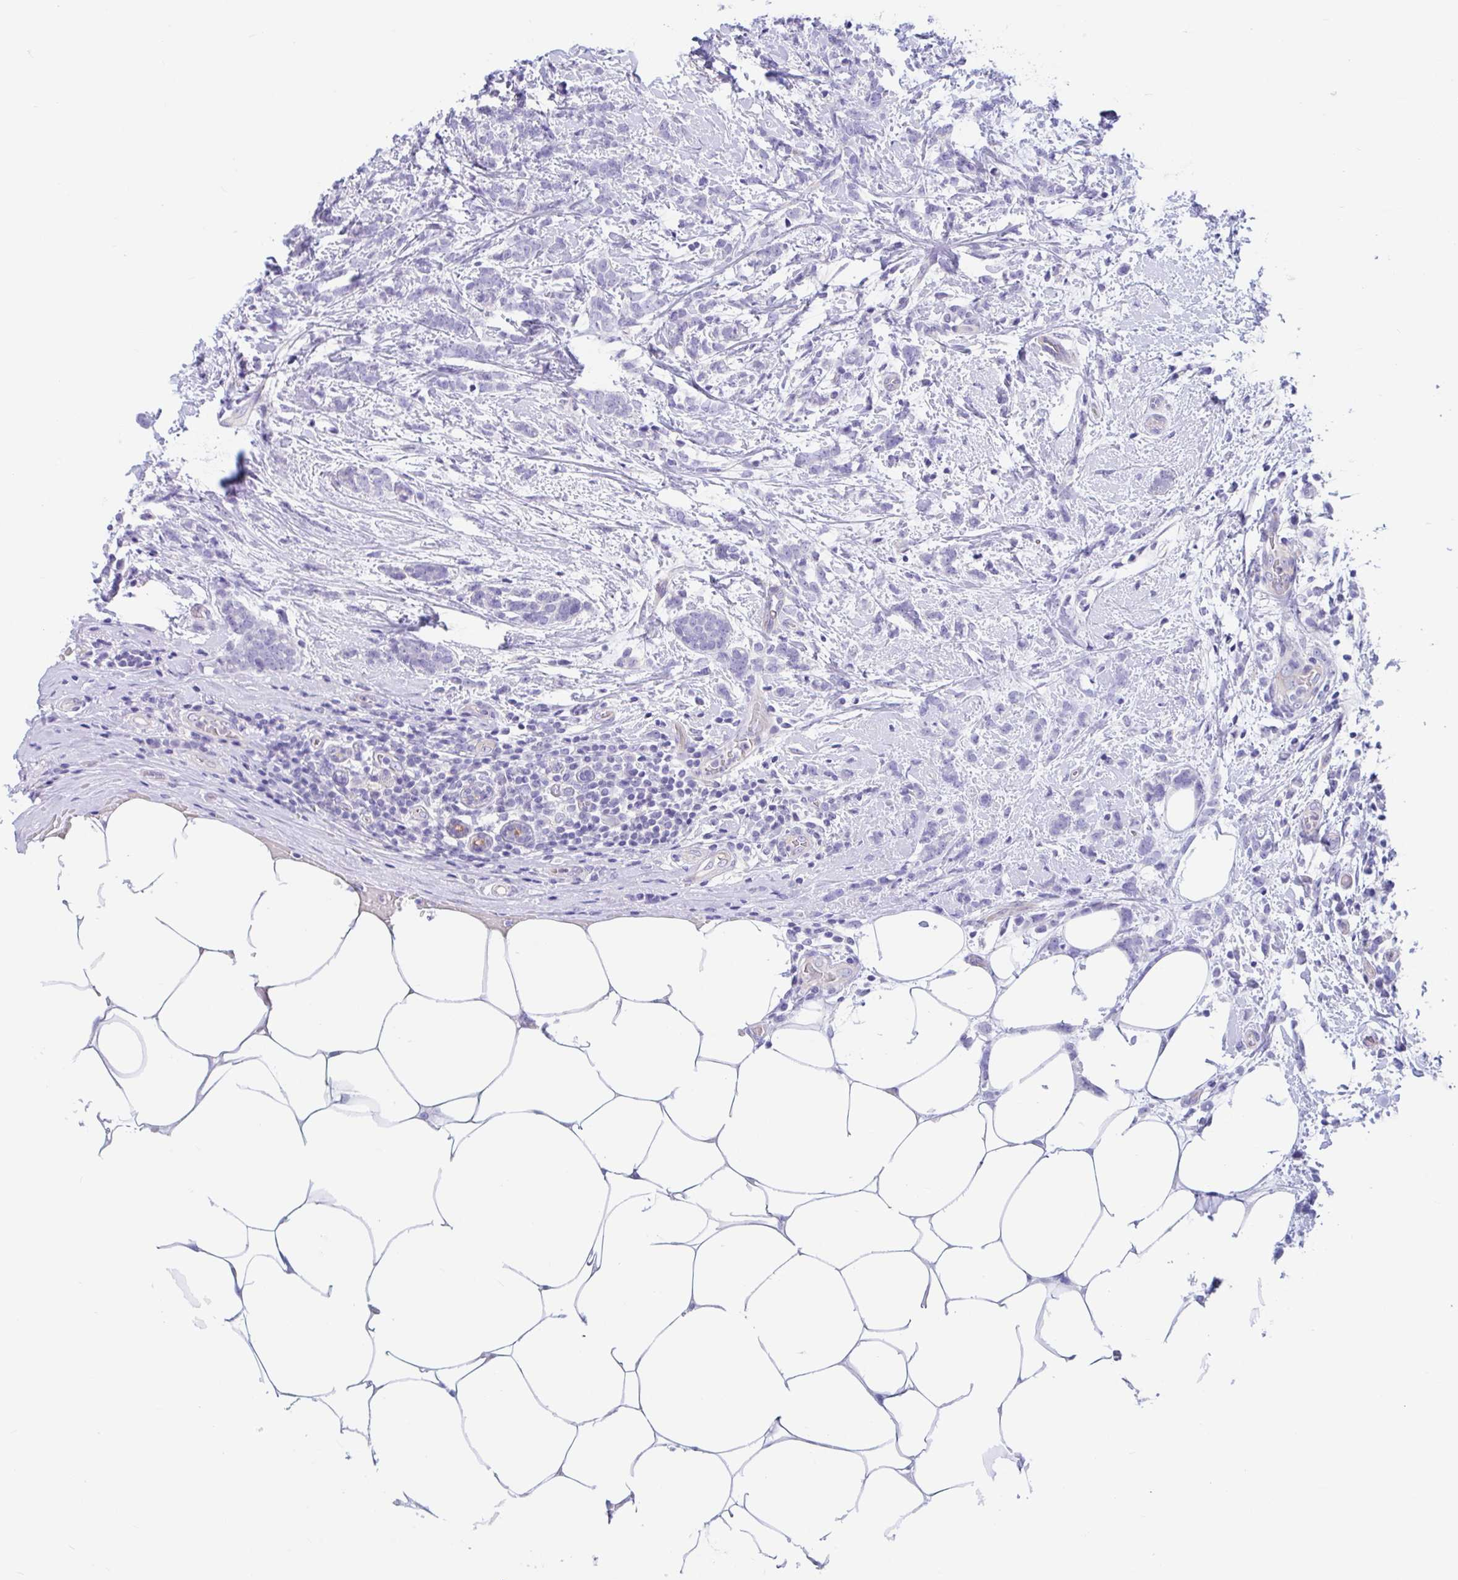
{"staining": {"intensity": "negative", "quantity": "none", "location": "none"}, "tissue": "breast cancer", "cell_type": "Tumor cells", "image_type": "cancer", "snomed": [{"axis": "morphology", "description": "Lobular carcinoma"}, {"axis": "topography", "description": "Breast"}], "caption": "High power microscopy image of an immunohistochemistry image of breast lobular carcinoma, revealing no significant positivity in tumor cells.", "gene": "OR6N2", "patient": {"sex": "female", "age": 58}}